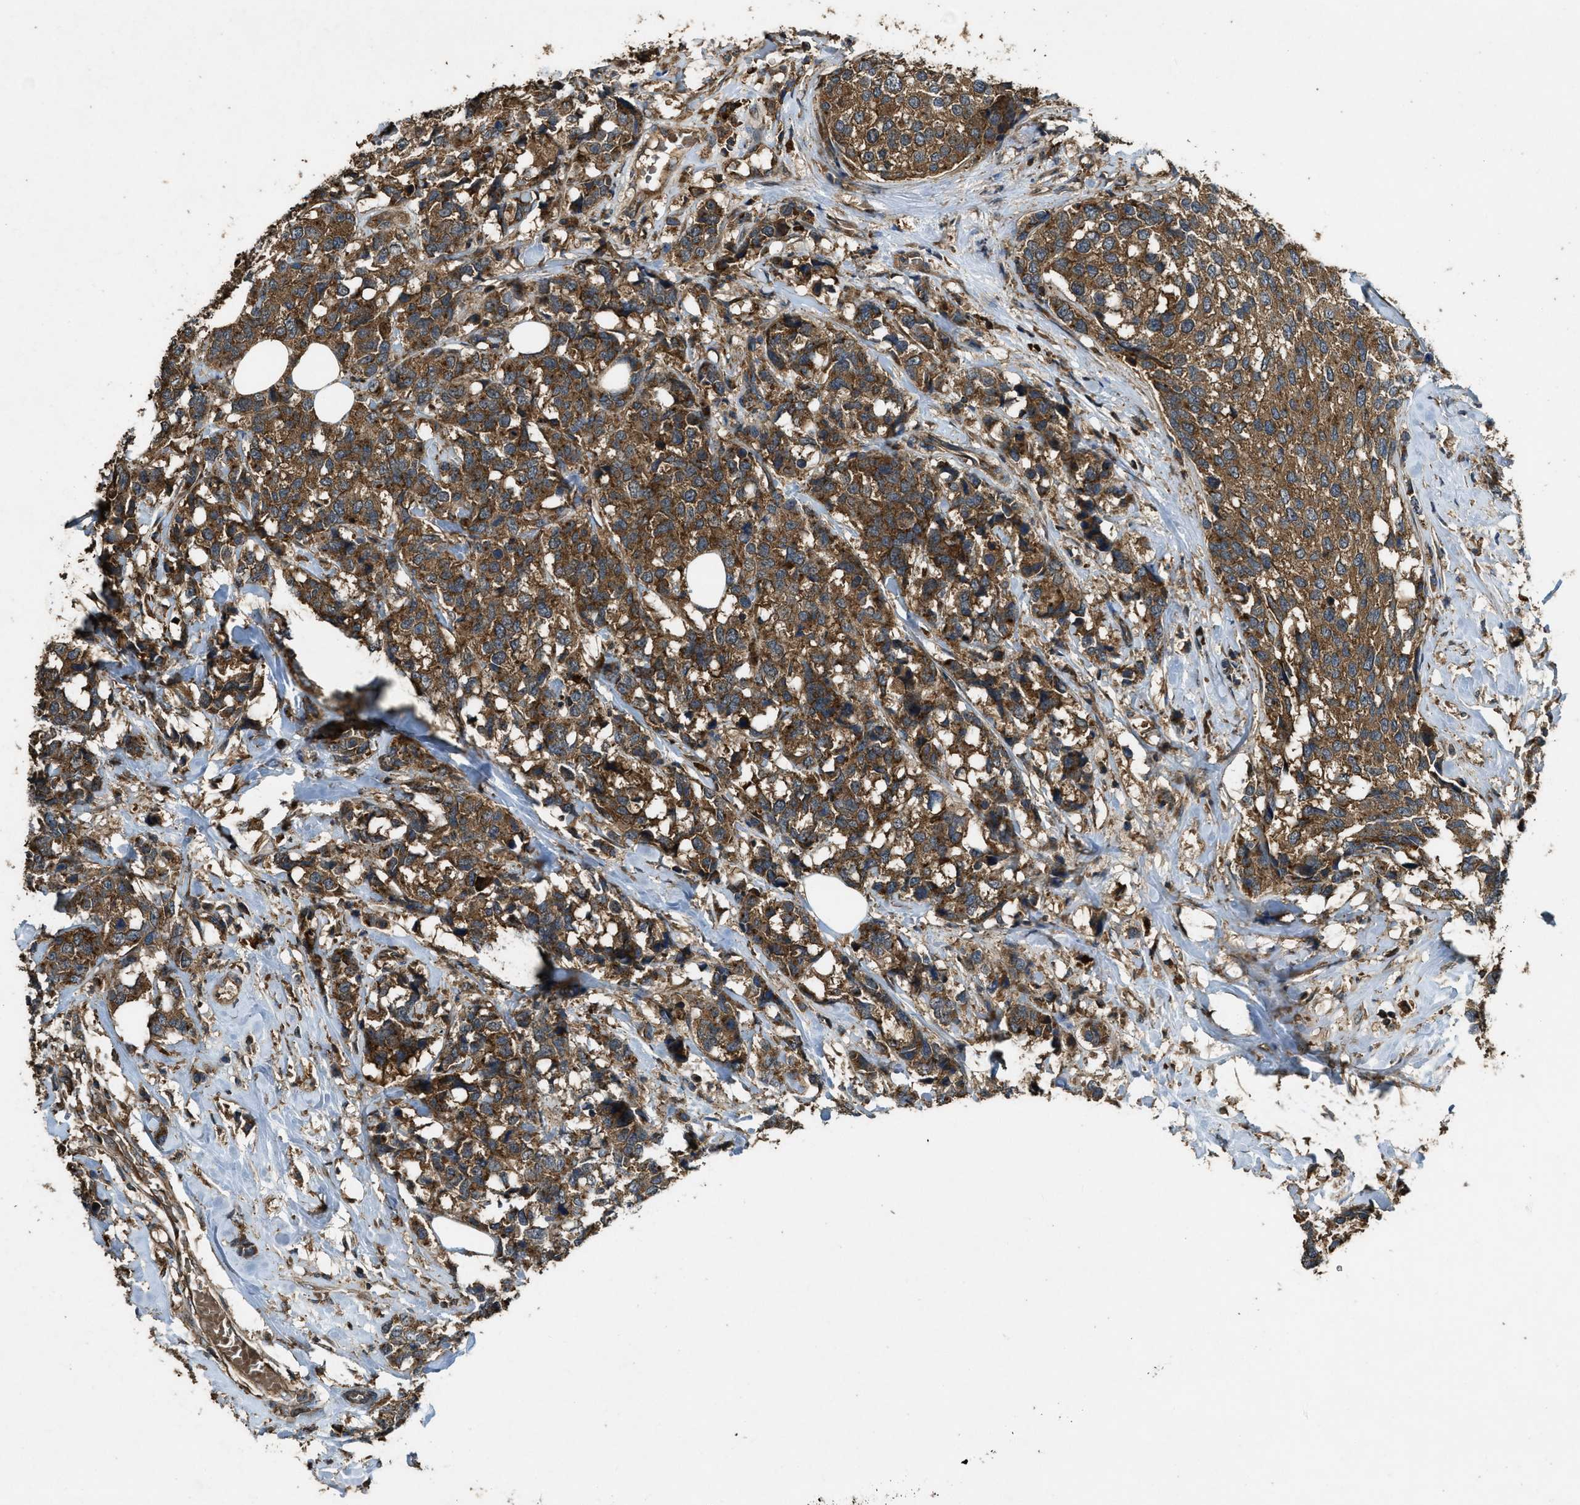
{"staining": {"intensity": "strong", "quantity": ">75%", "location": "cytoplasmic/membranous"}, "tissue": "breast cancer", "cell_type": "Tumor cells", "image_type": "cancer", "snomed": [{"axis": "morphology", "description": "Lobular carcinoma"}, {"axis": "topography", "description": "Breast"}], "caption": "Breast cancer (lobular carcinoma) stained with a protein marker shows strong staining in tumor cells.", "gene": "MAP3K8", "patient": {"sex": "female", "age": 59}}